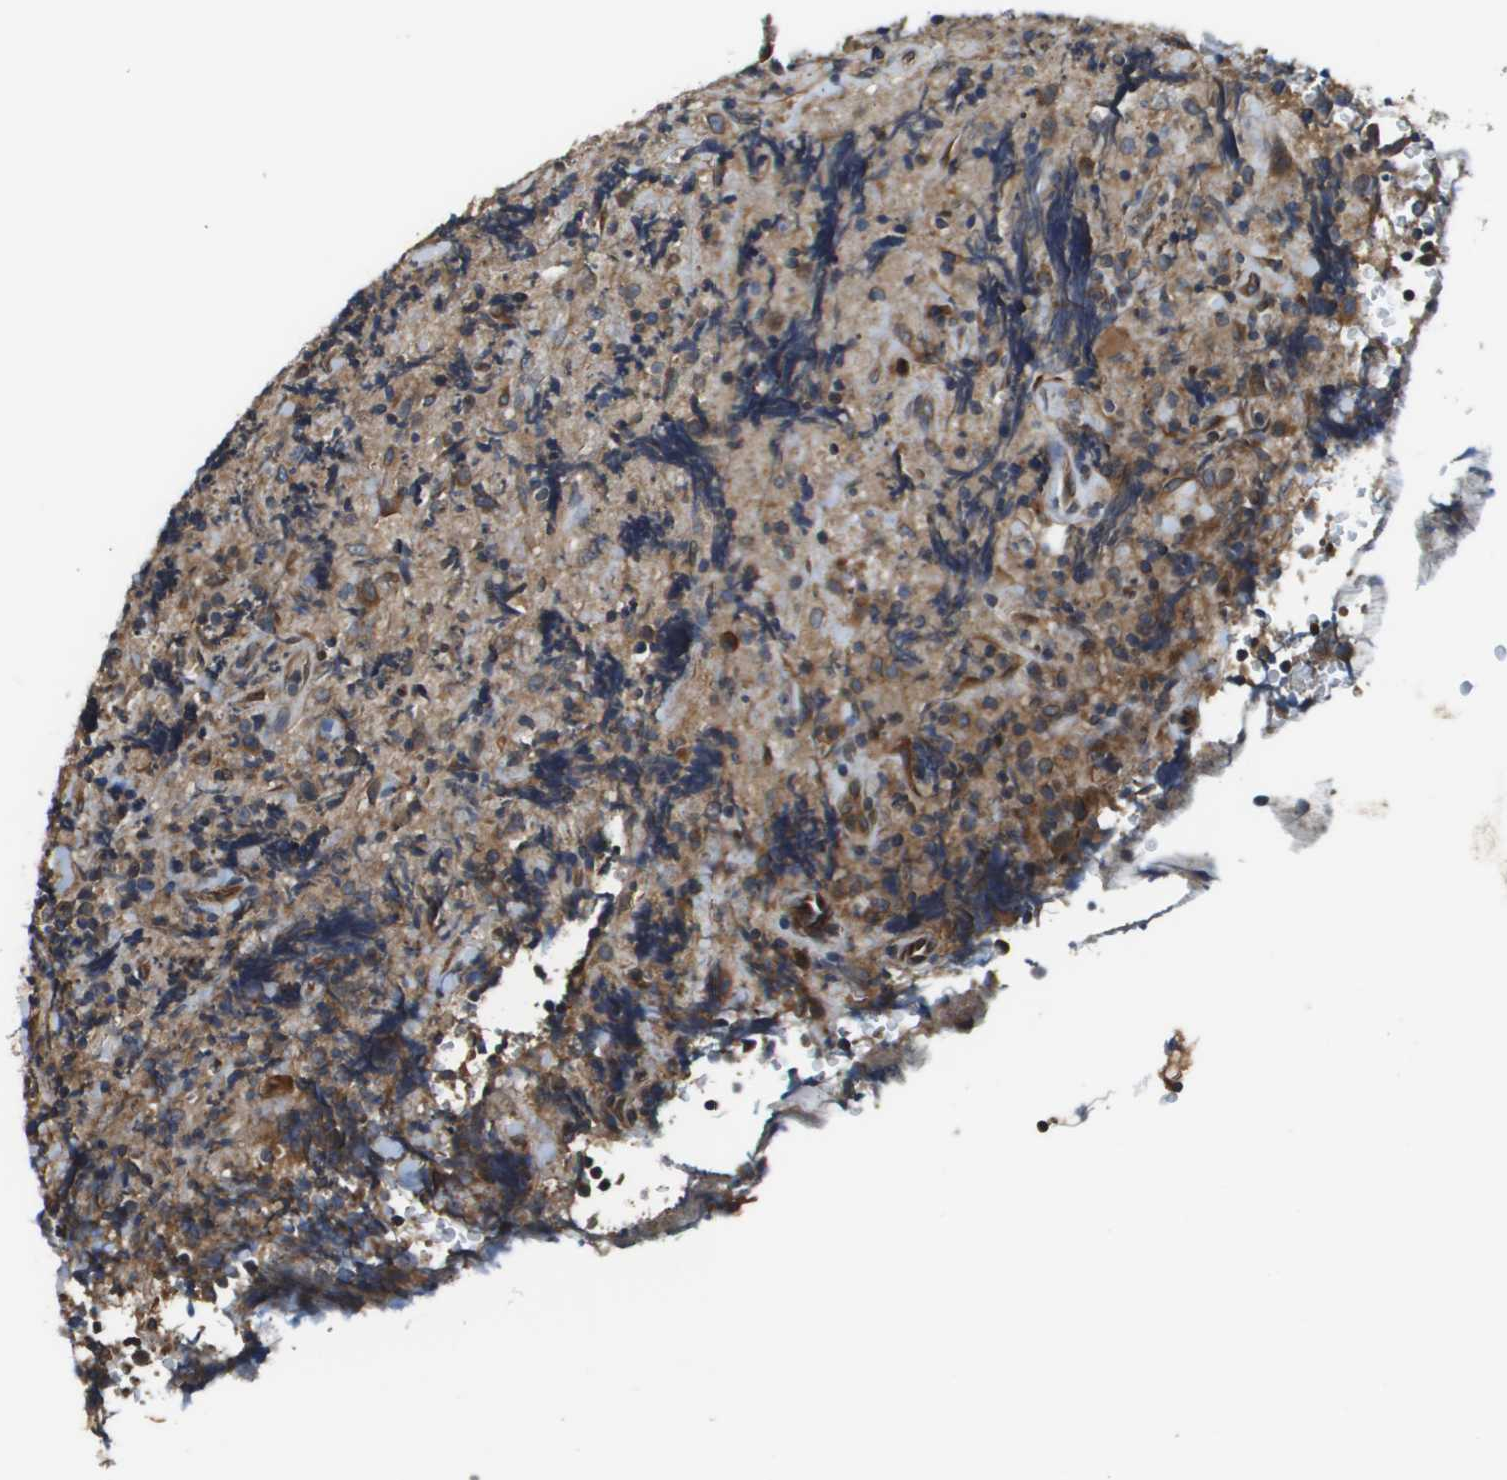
{"staining": {"intensity": "moderate", "quantity": ">75%", "location": "cytoplasmic/membranous"}, "tissue": "lymphoma", "cell_type": "Tumor cells", "image_type": "cancer", "snomed": [{"axis": "morphology", "description": "Malignant lymphoma, non-Hodgkin's type, High grade"}, {"axis": "topography", "description": "Tonsil"}], "caption": "Approximately >75% of tumor cells in human lymphoma demonstrate moderate cytoplasmic/membranous protein positivity as visualized by brown immunohistochemical staining.", "gene": "SEC62", "patient": {"sex": "female", "age": 36}}